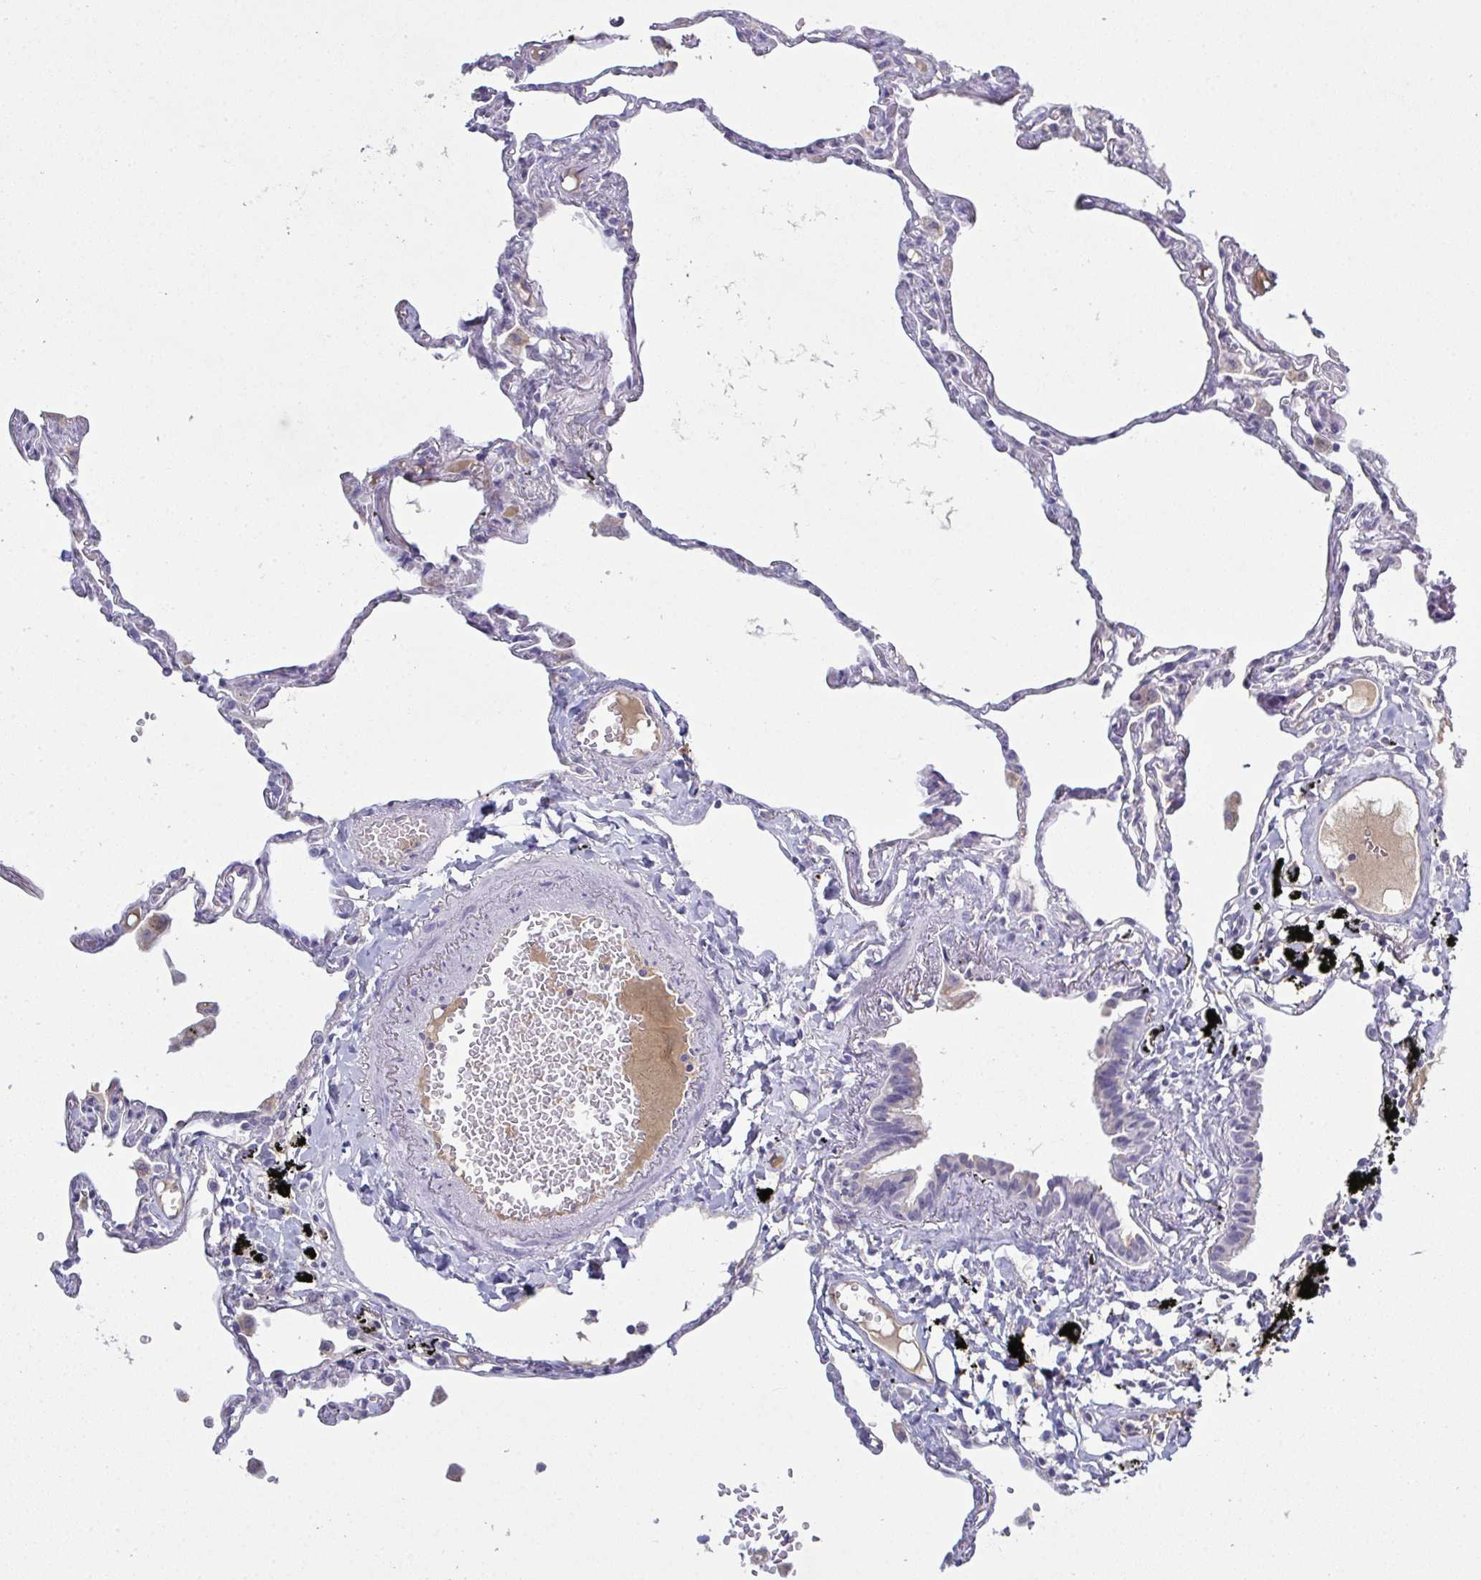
{"staining": {"intensity": "negative", "quantity": "none", "location": "none"}, "tissue": "lung", "cell_type": "Alveolar cells", "image_type": "normal", "snomed": [{"axis": "morphology", "description": "Normal tissue, NOS"}, {"axis": "topography", "description": "Lung"}], "caption": "The IHC micrograph has no significant expression in alveolar cells of lung.", "gene": "ADAM21", "patient": {"sex": "female", "age": 67}}